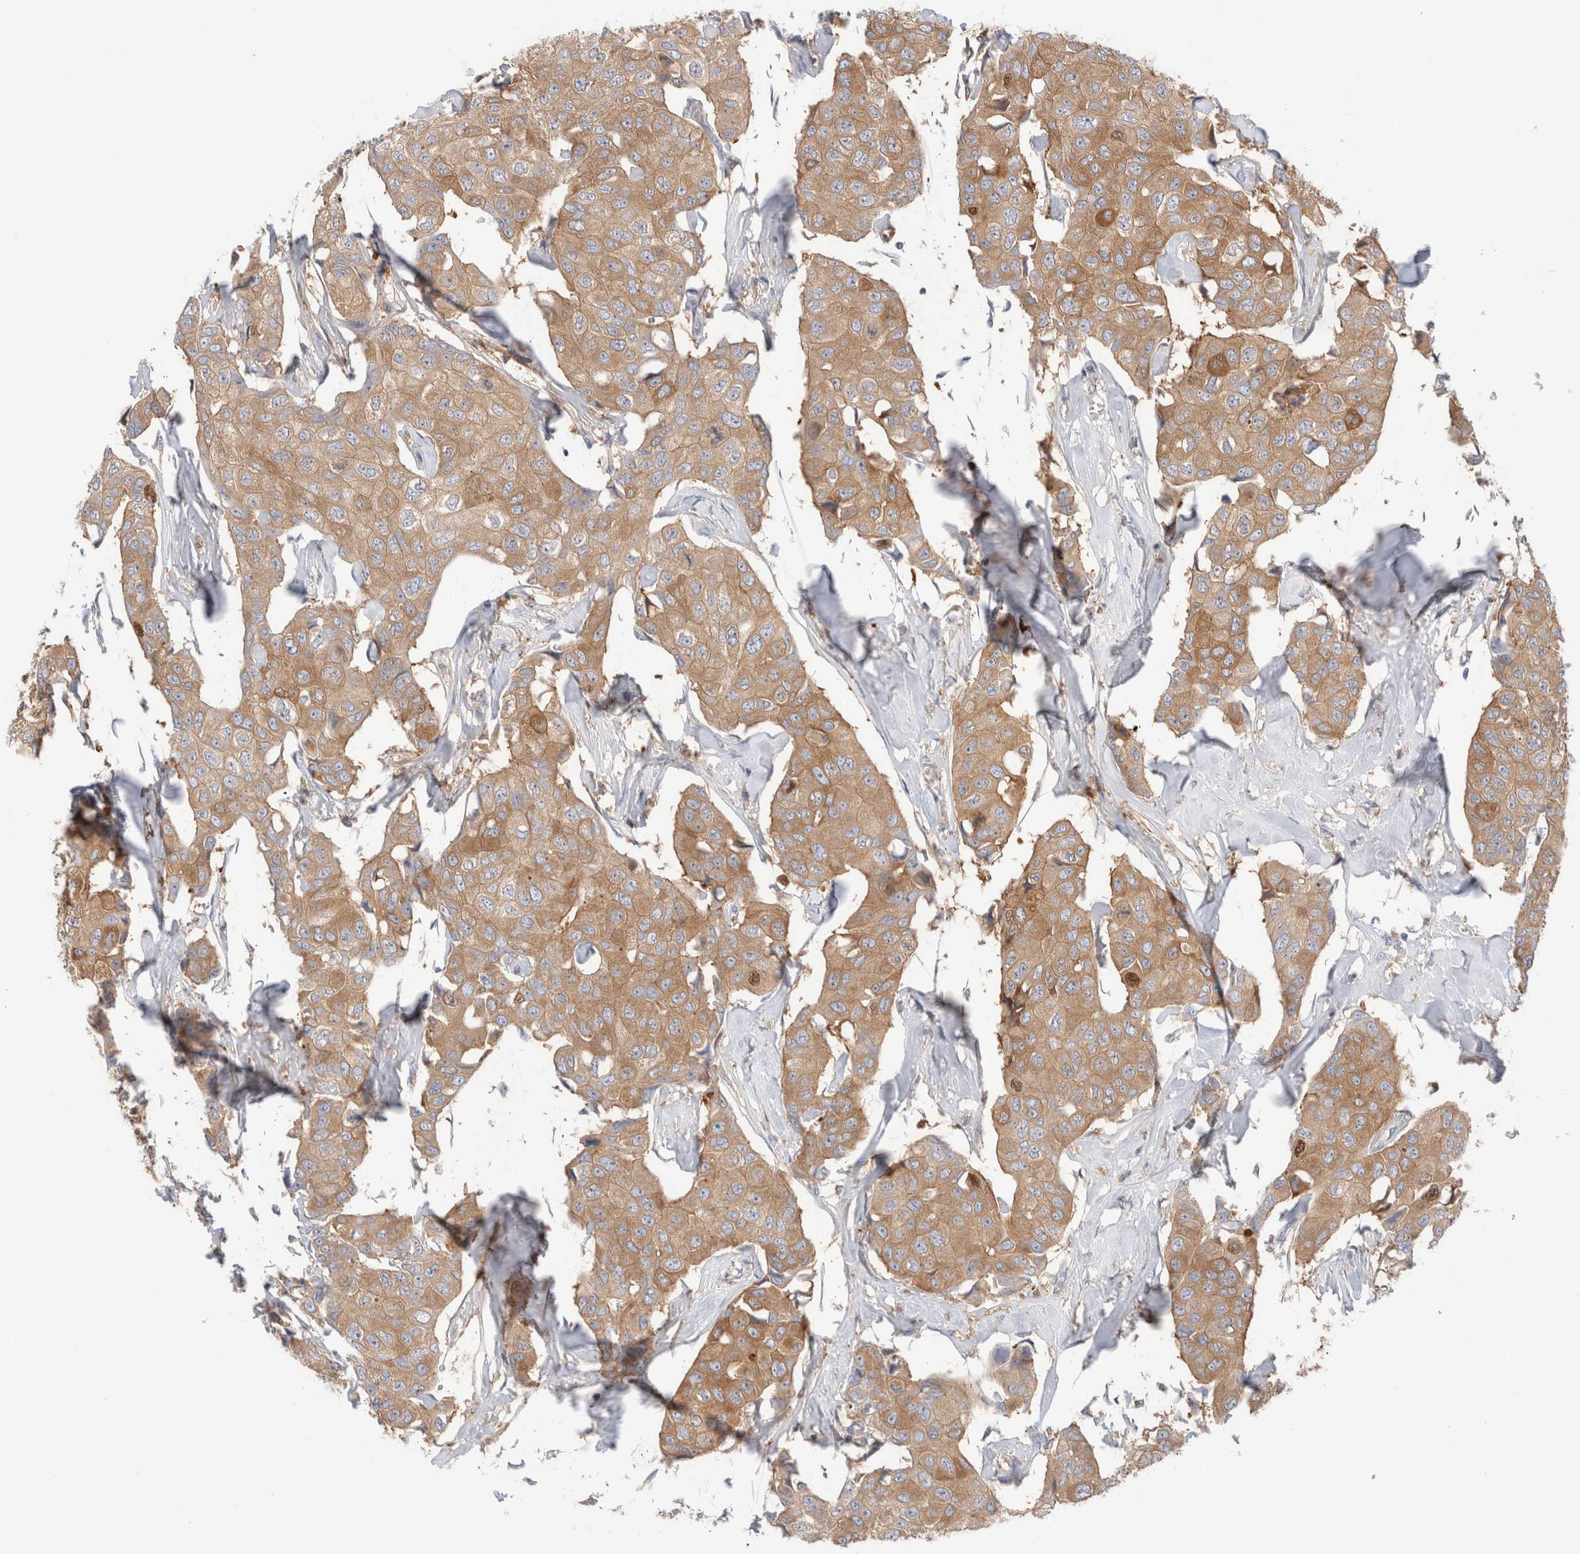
{"staining": {"intensity": "moderate", "quantity": ">75%", "location": "cytoplasmic/membranous"}, "tissue": "breast cancer", "cell_type": "Tumor cells", "image_type": "cancer", "snomed": [{"axis": "morphology", "description": "Duct carcinoma"}, {"axis": "topography", "description": "Breast"}], "caption": "Breast infiltrating ductal carcinoma was stained to show a protein in brown. There is medium levels of moderate cytoplasmic/membranous expression in approximately >75% of tumor cells.", "gene": "KLHL14", "patient": {"sex": "female", "age": 80}}